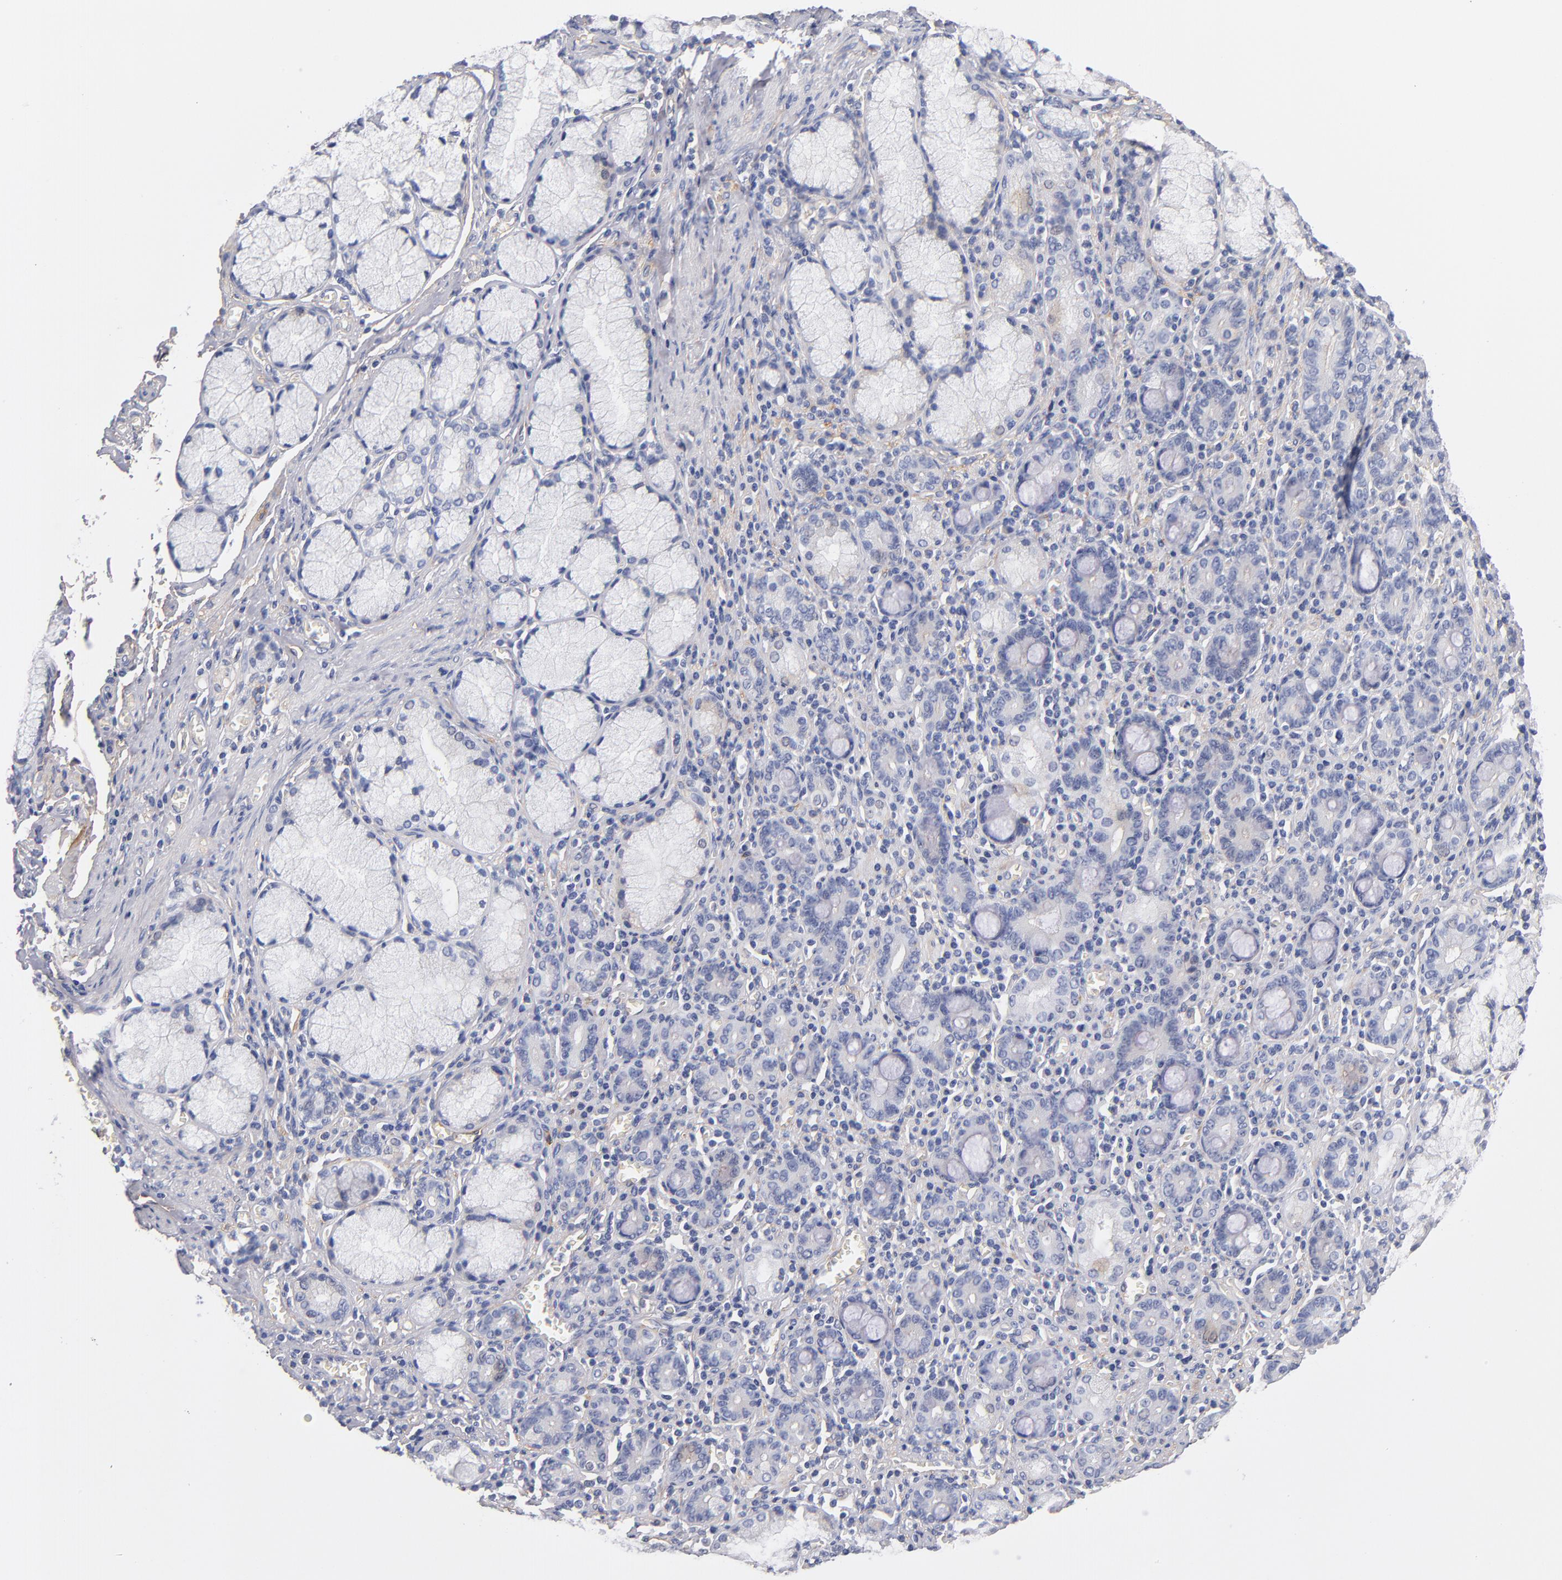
{"staining": {"intensity": "negative", "quantity": "none", "location": "none"}, "tissue": "pancreatic cancer", "cell_type": "Tumor cells", "image_type": "cancer", "snomed": [{"axis": "morphology", "description": "Adenocarcinoma, NOS"}, {"axis": "topography", "description": "Pancreas"}], "caption": "High magnification brightfield microscopy of adenocarcinoma (pancreatic) stained with DAB (brown) and counterstained with hematoxylin (blue): tumor cells show no significant positivity.", "gene": "PLSCR4", "patient": {"sex": "male", "age": 77}}